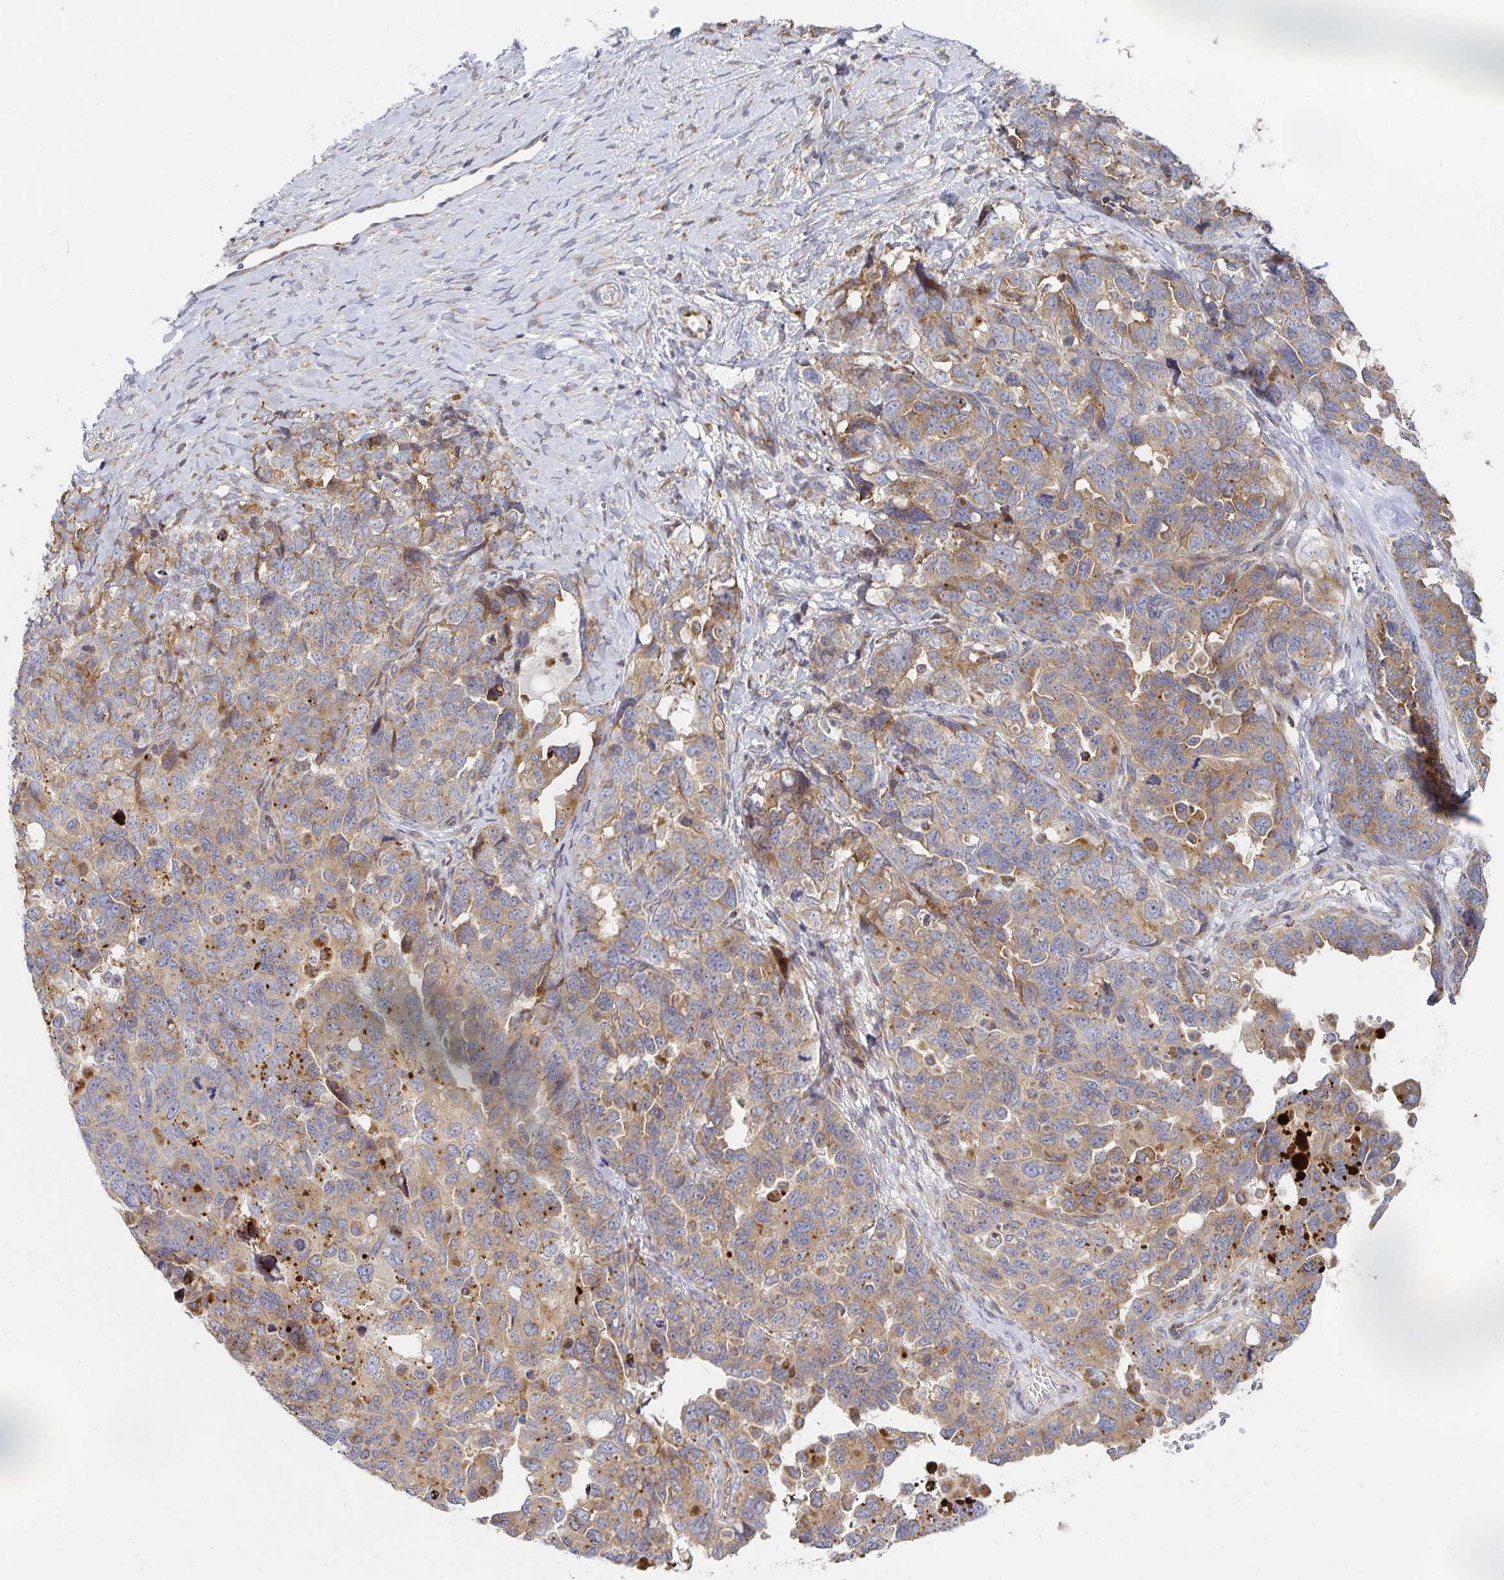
{"staining": {"intensity": "weak", "quantity": ">75%", "location": "cytoplasmic/membranous"}, "tissue": "ovarian cancer", "cell_type": "Tumor cells", "image_type": "cancer", "snomed": [{"axis": "morphology", "description": "Cystadenocarcinoma, serous, NOS"}, {"axis": "topography", "description": "Ovary"}], "caption": "High-power microscopy captured an IHC photomicrograph of serous cystadenocarcinoma (ovarian), revealing weak cytoplasmic/membranous expression in about >75% of tumor cells.", "gene": "NOMO1", "patient": {"sex": "female", "age": 69}}